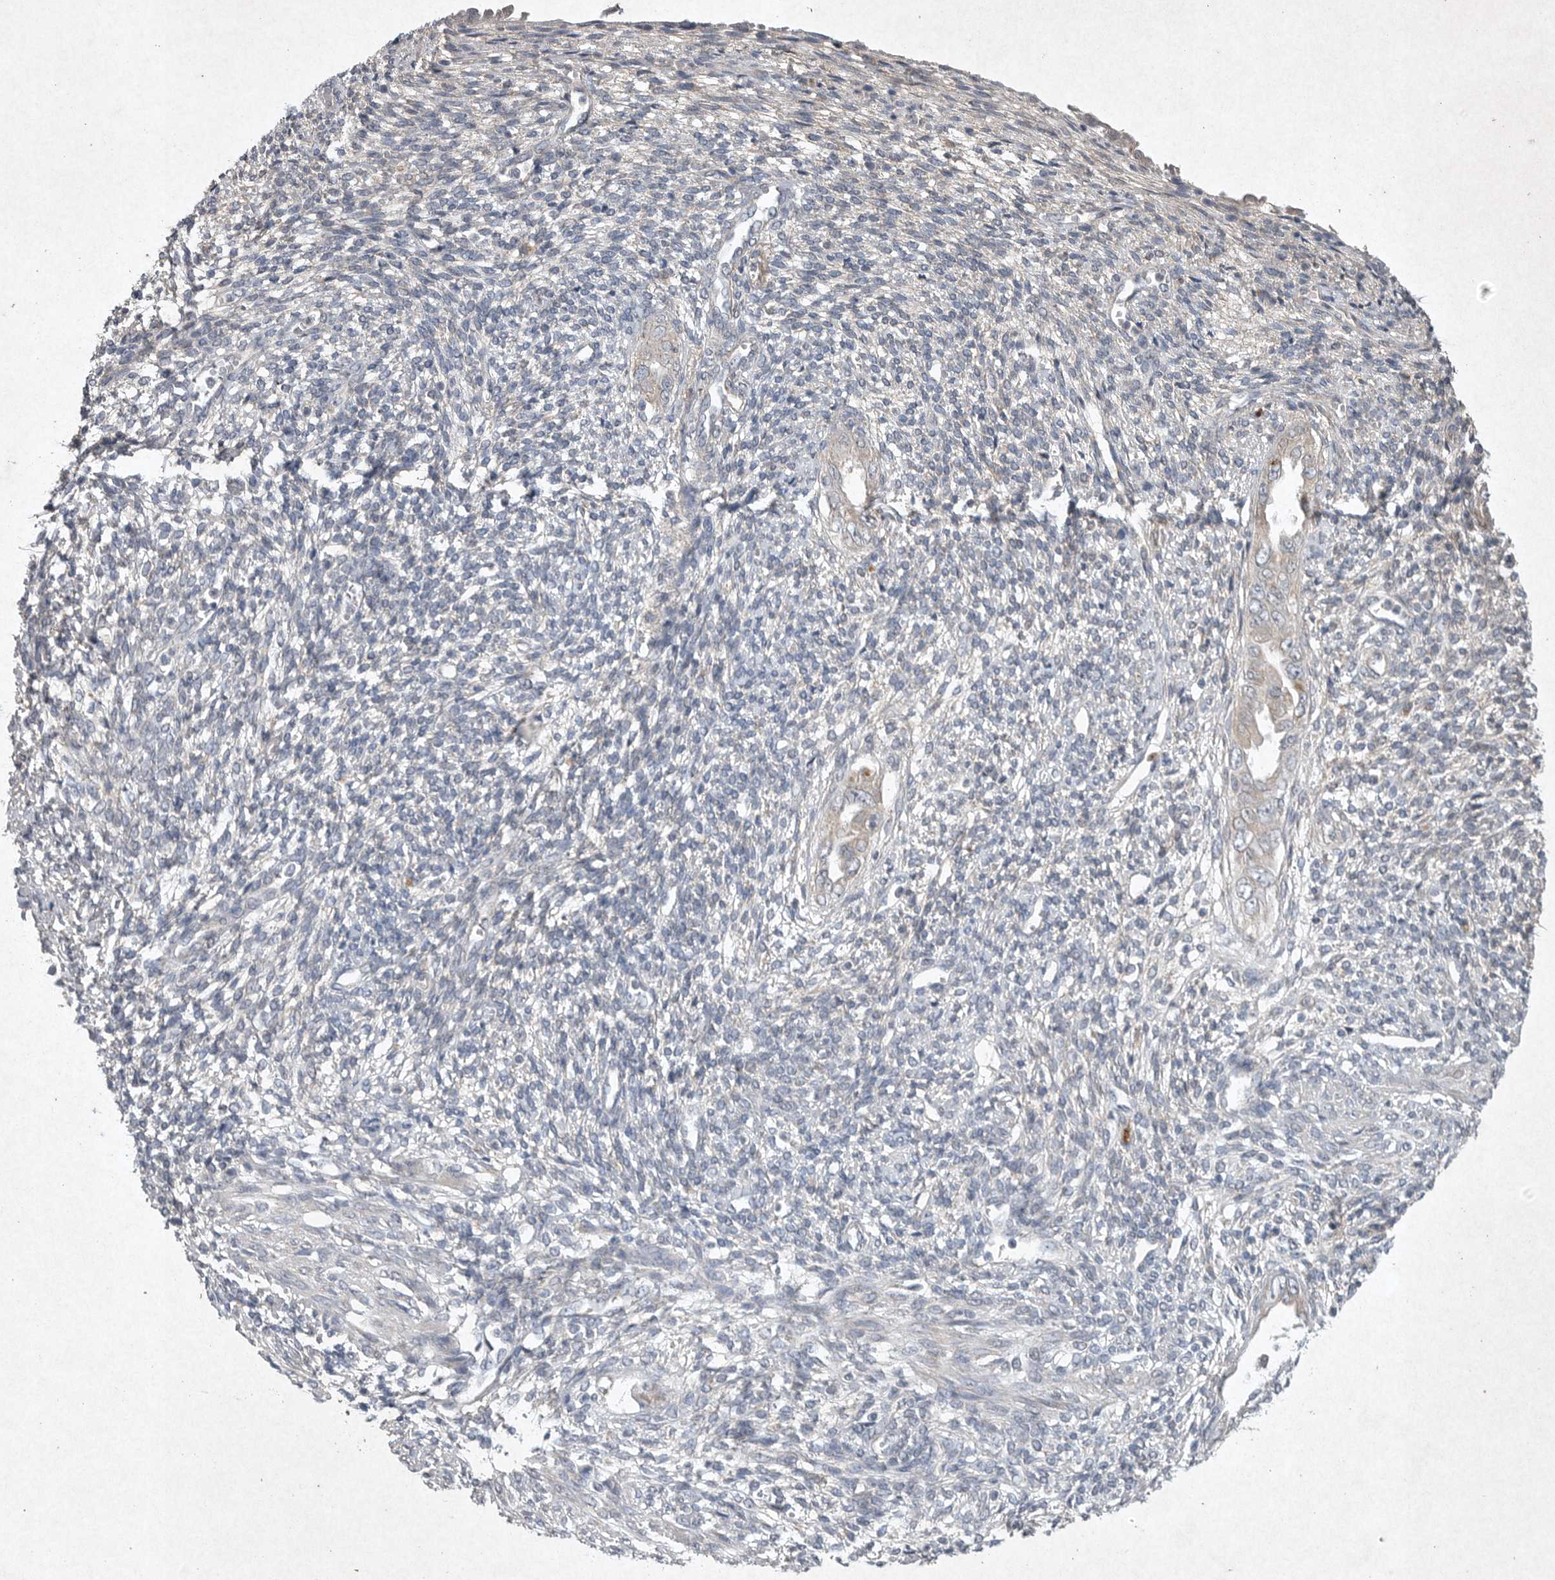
{"staining": {"intensity": "negative", "quantity": "none", "location": "none"}, "tissue": "endometrium", "cell_type": "Cells in endometrial stroma", "image_type": "normal", "snomed": [{"axis": "morphology", "description": "Normal tissue, NOS"}, {"axis": "topography", "description": "Endometrium"}], "caption": "The histopathology image displays no staining of cells in endometrial stroma in normal endometrium. (IHC, brightfield microscopy, high magnification).", "gene": "DDR1", "patient": {"sex": "female", "age": 66}}